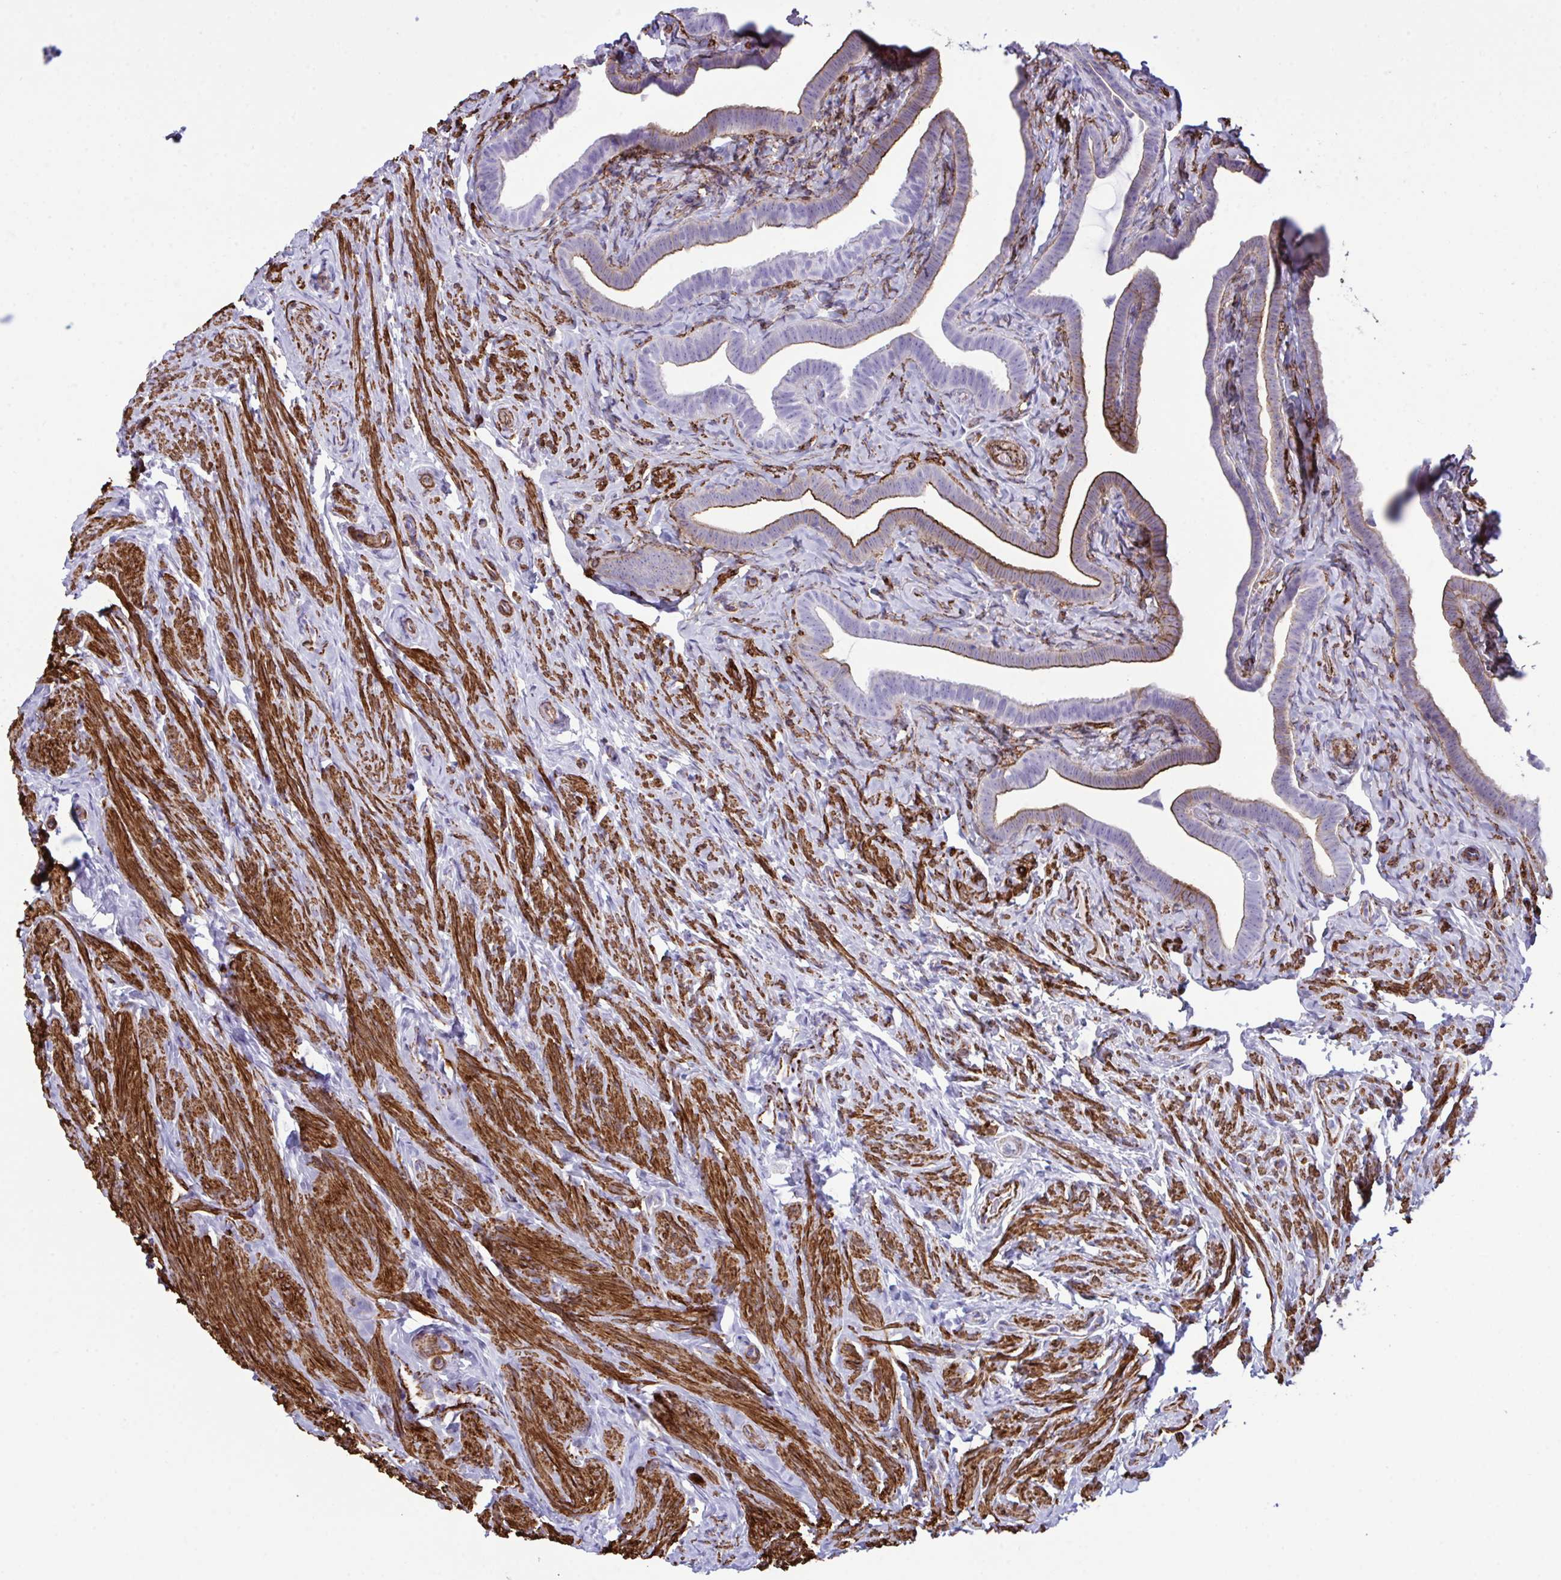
{"staining": {"intensity": "strong", "quantity": "<25%", "location": "cytoplasmic/membranous"}, "tissue": "fallopian tube", "cell_type": "Glandular cells", "image_type": "normal", "snomed": [{"axis": "morphology", "description": "Normal tissue, NOS"}, {"axis": "topography", "description": "Fallopian tube"}], "caption": "Benign fallopian tube demonstrates strong cytoplasmic/membranous positivity in approximately <25% of glandular cells (IHC, brightfield microscopy, high magnification)..", "gene": "SYNPO2L", "patient": {"sex": "female", "age": 69}}